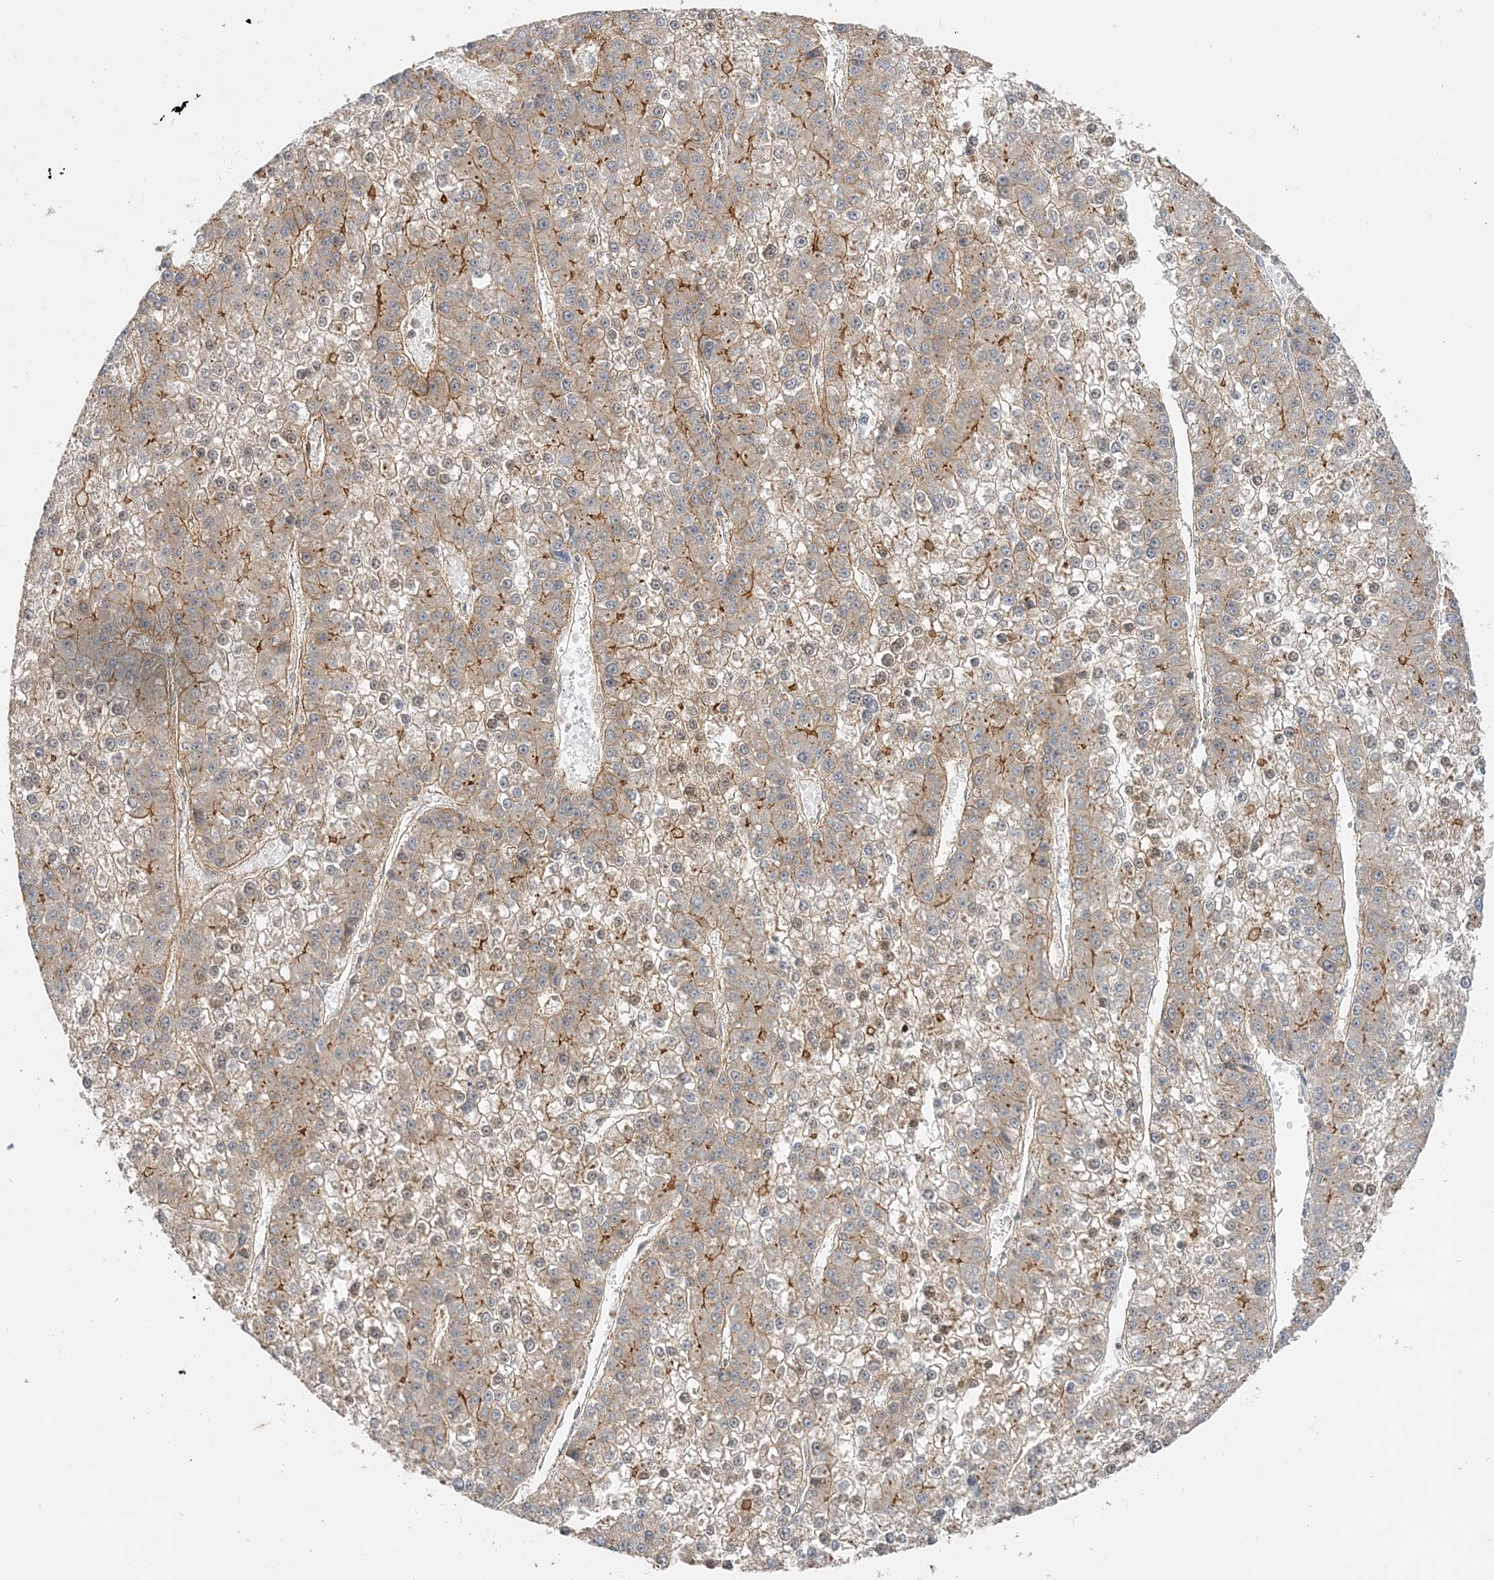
{"staining": {"intensity": "moderate", "quantity": "25%-75%", "location": "cytoplasmic/membranous"}, "tissue": "liver cancer", "cell_type": "Tumor cells", "image_type": "cancer", "snomed": [{"axis": "morphology", "description": "Carcinoma, Hepatocellular, NOS"}, {"axis": "topography", "description": "Liver"}], "caption": "Hepatocellular carcinoma (liver) stained with a brown dye reveals moderate cytoplasmic/membranous positive positivity in approximately 25%-75% of tumor cells.", "gene": "MAT2B", "patient": {"sex": "female", "age": 73}}